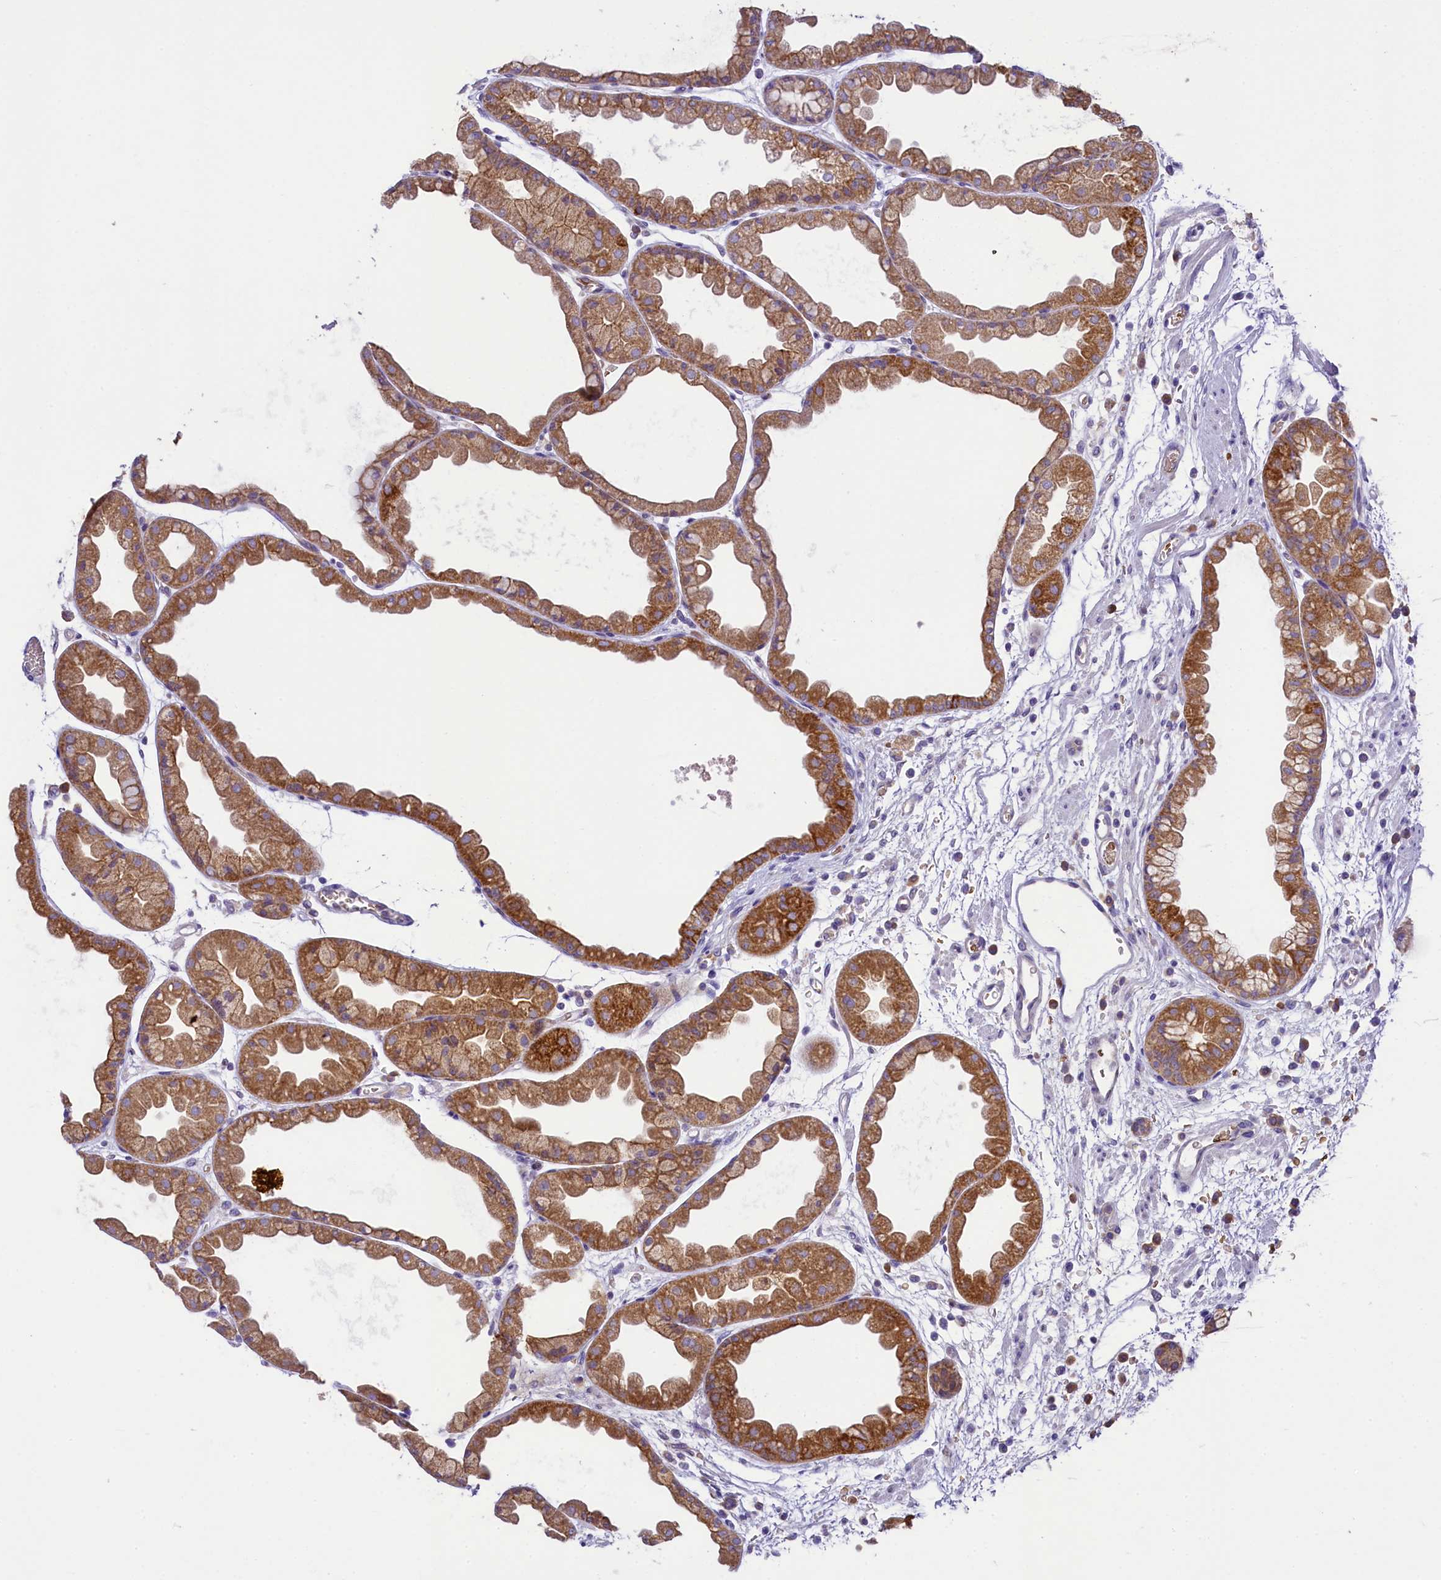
{"staining": {"intensity": "strong", "quantity": ">75%", "location": "cytoplasmic/membranous"}, "tissue": "stomach", "cell_type": "Glandular cells", "image_type": "normal", "snomed": [{"axis": "morphology", "description": "Normal tissue, NOS"}, {"axis": "topography", "description": "Stomach, upper"}], "caption": "Protein staining shows strong cytoplasmic/membranous positivity in about >75% of glandular cells in unremarkable stomach.", "gene": "LARP4", "patient": {"sex": "male", "age": 47}}